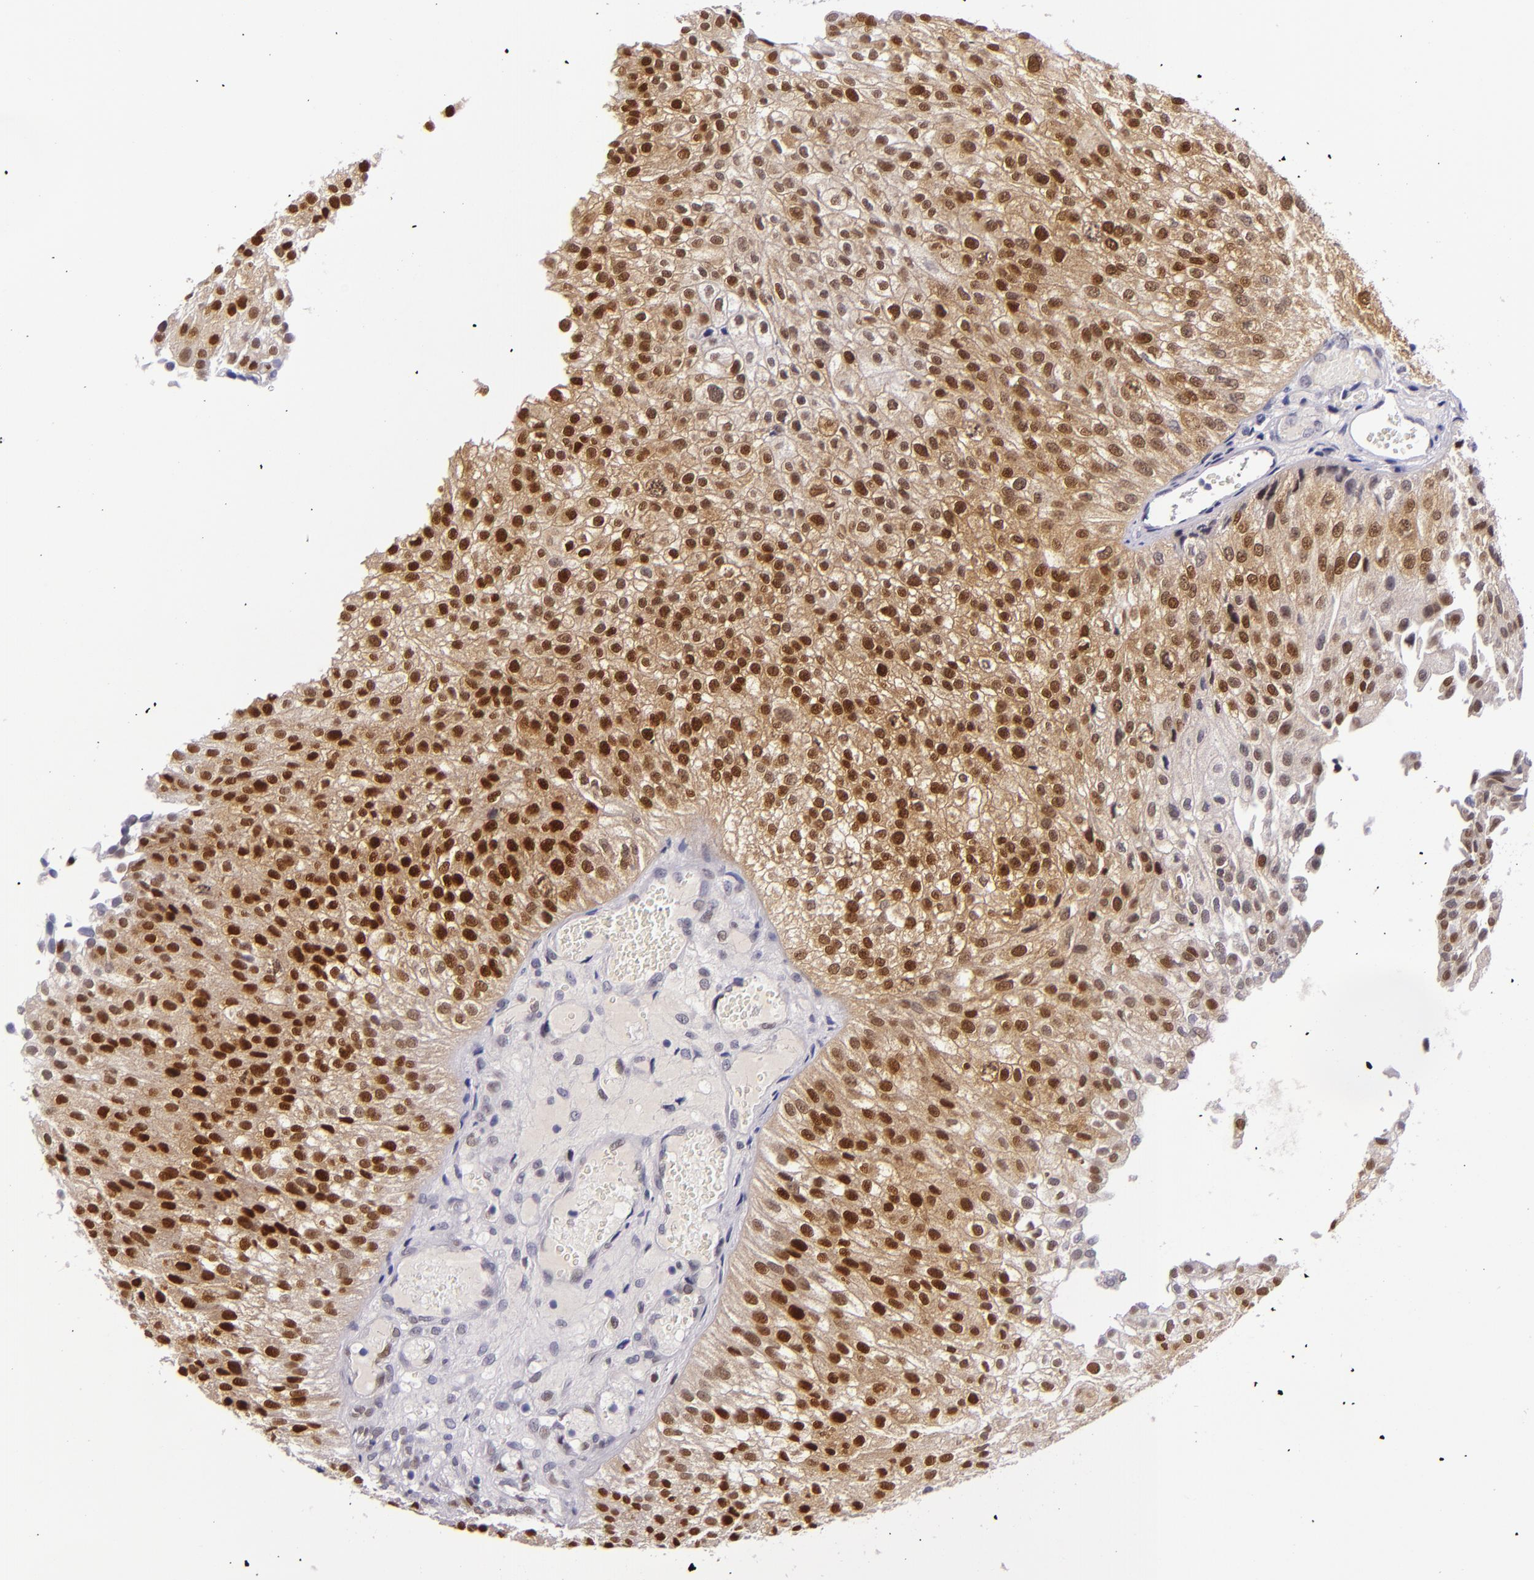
{"staining": {"intensity": "strong", "quantity": ">75%", "location": "cytoplasmic/membranous,nuclear"}, "tissue": "urothelial cancer", "cell_type": "Tumor cells", "image_type": "cancer", "snomed": [{"axis": "morphology", "description": "Urothelial carcinoma, Low grade"}, {"axis": "topography", "description": "Urinary bladder"}], "caption": "There is high levels of strong cytoplasmic/membranous and nuclear positivity in tumor cells of urothelial carcinoma (low-grade), as demonstrated by immunohistochemical staining (brown color).", "gene": "CSE1L", "patient": {"sex": "female", "age": 89}}